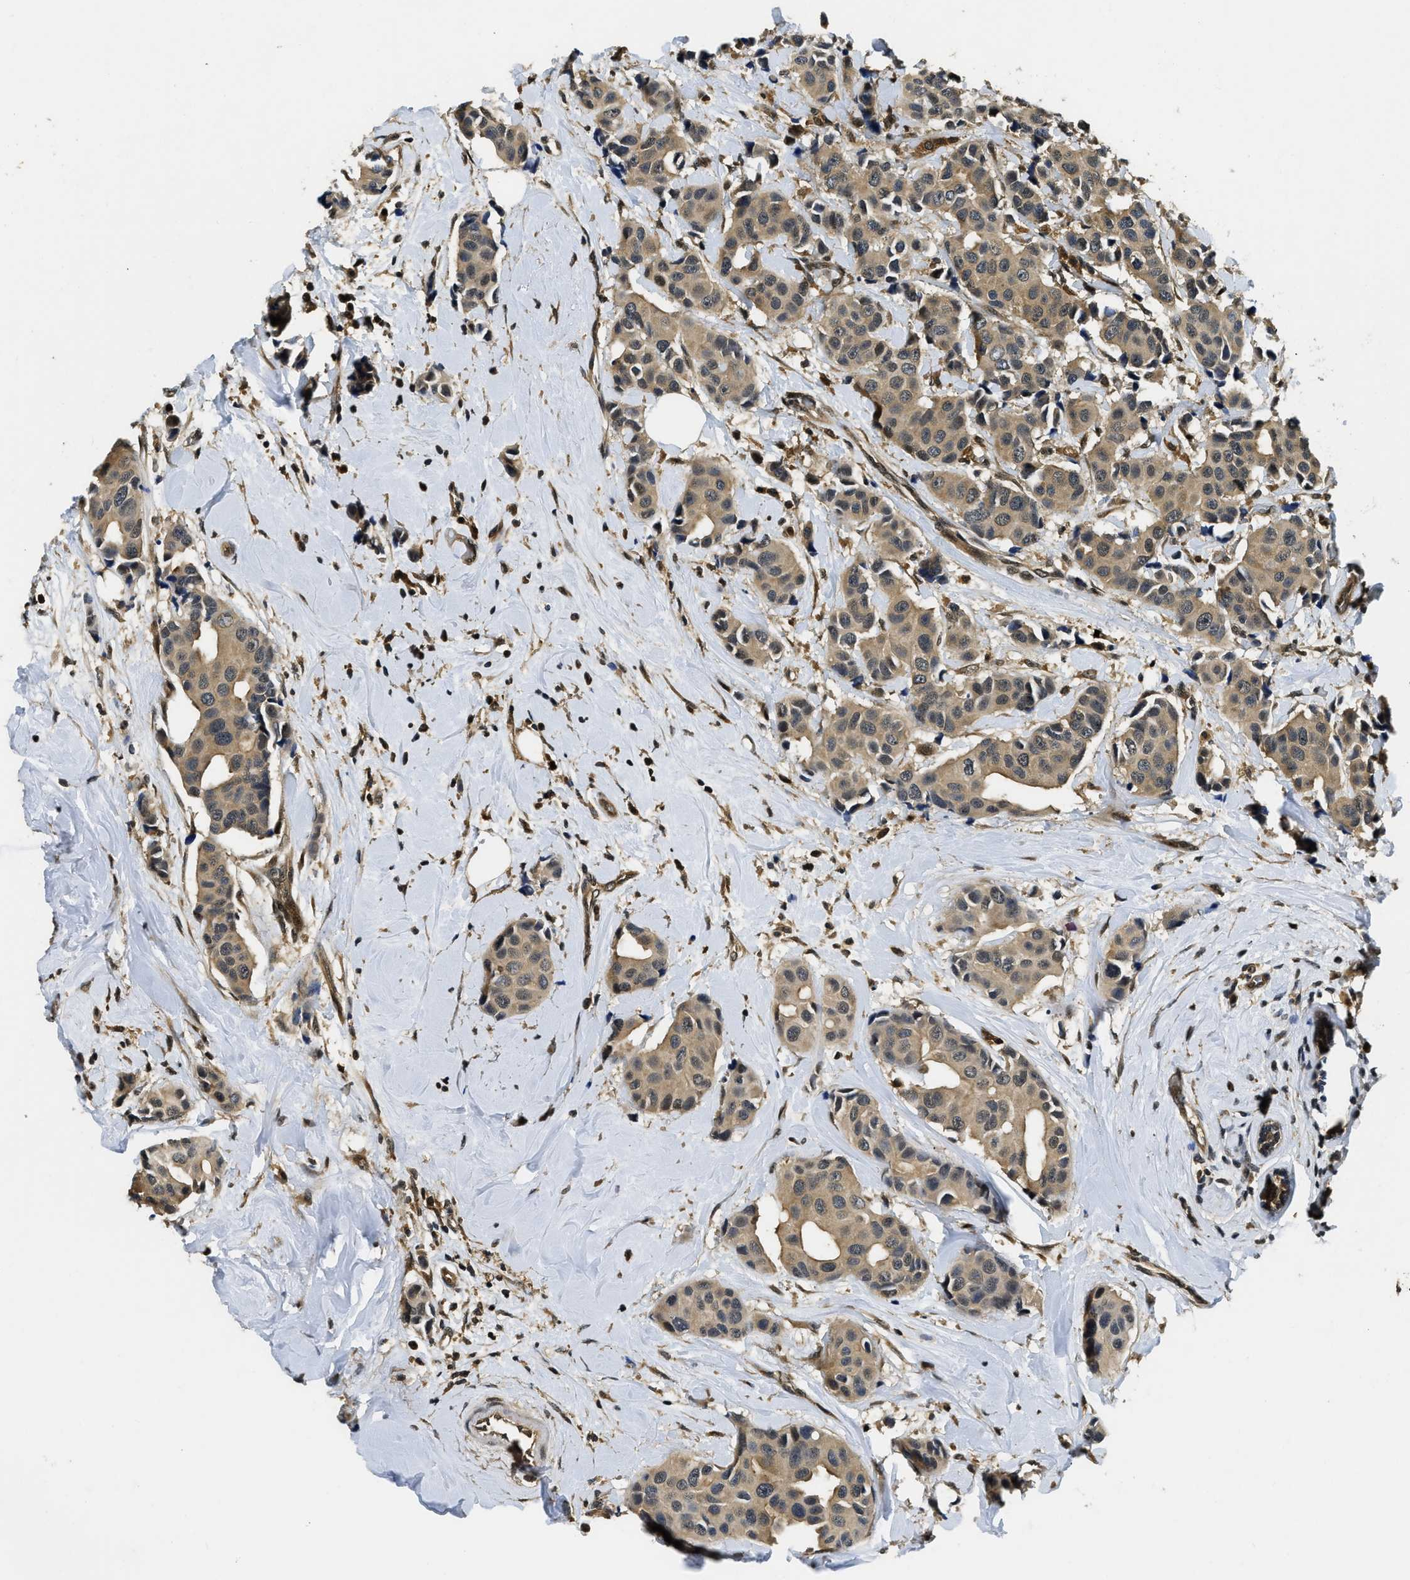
{"staining": {"intensity": "moderate", "quantity": ">75%", "location": "cytoplasmic/membranous"}, "tissue": "breast cancer", "cell_type": "Tumor cells", "image_type": "cancer", "snomed": [{"axis": "morphology", "description": "Normal tissue, NOS"}, {"axis": "morphology", "description": "Duct carcinoma"}, {"axis": "topography", "description": "Breast"}], "caption": "Breast cancer (invasive ductal carcinoma) stained for a protein (brown) exhibits moderate cytoplasmic/membranous positive expression in approximately >75% of tumor cells.", "gene": "ADSL", "patient": {"sex": "female", "age": 39}}